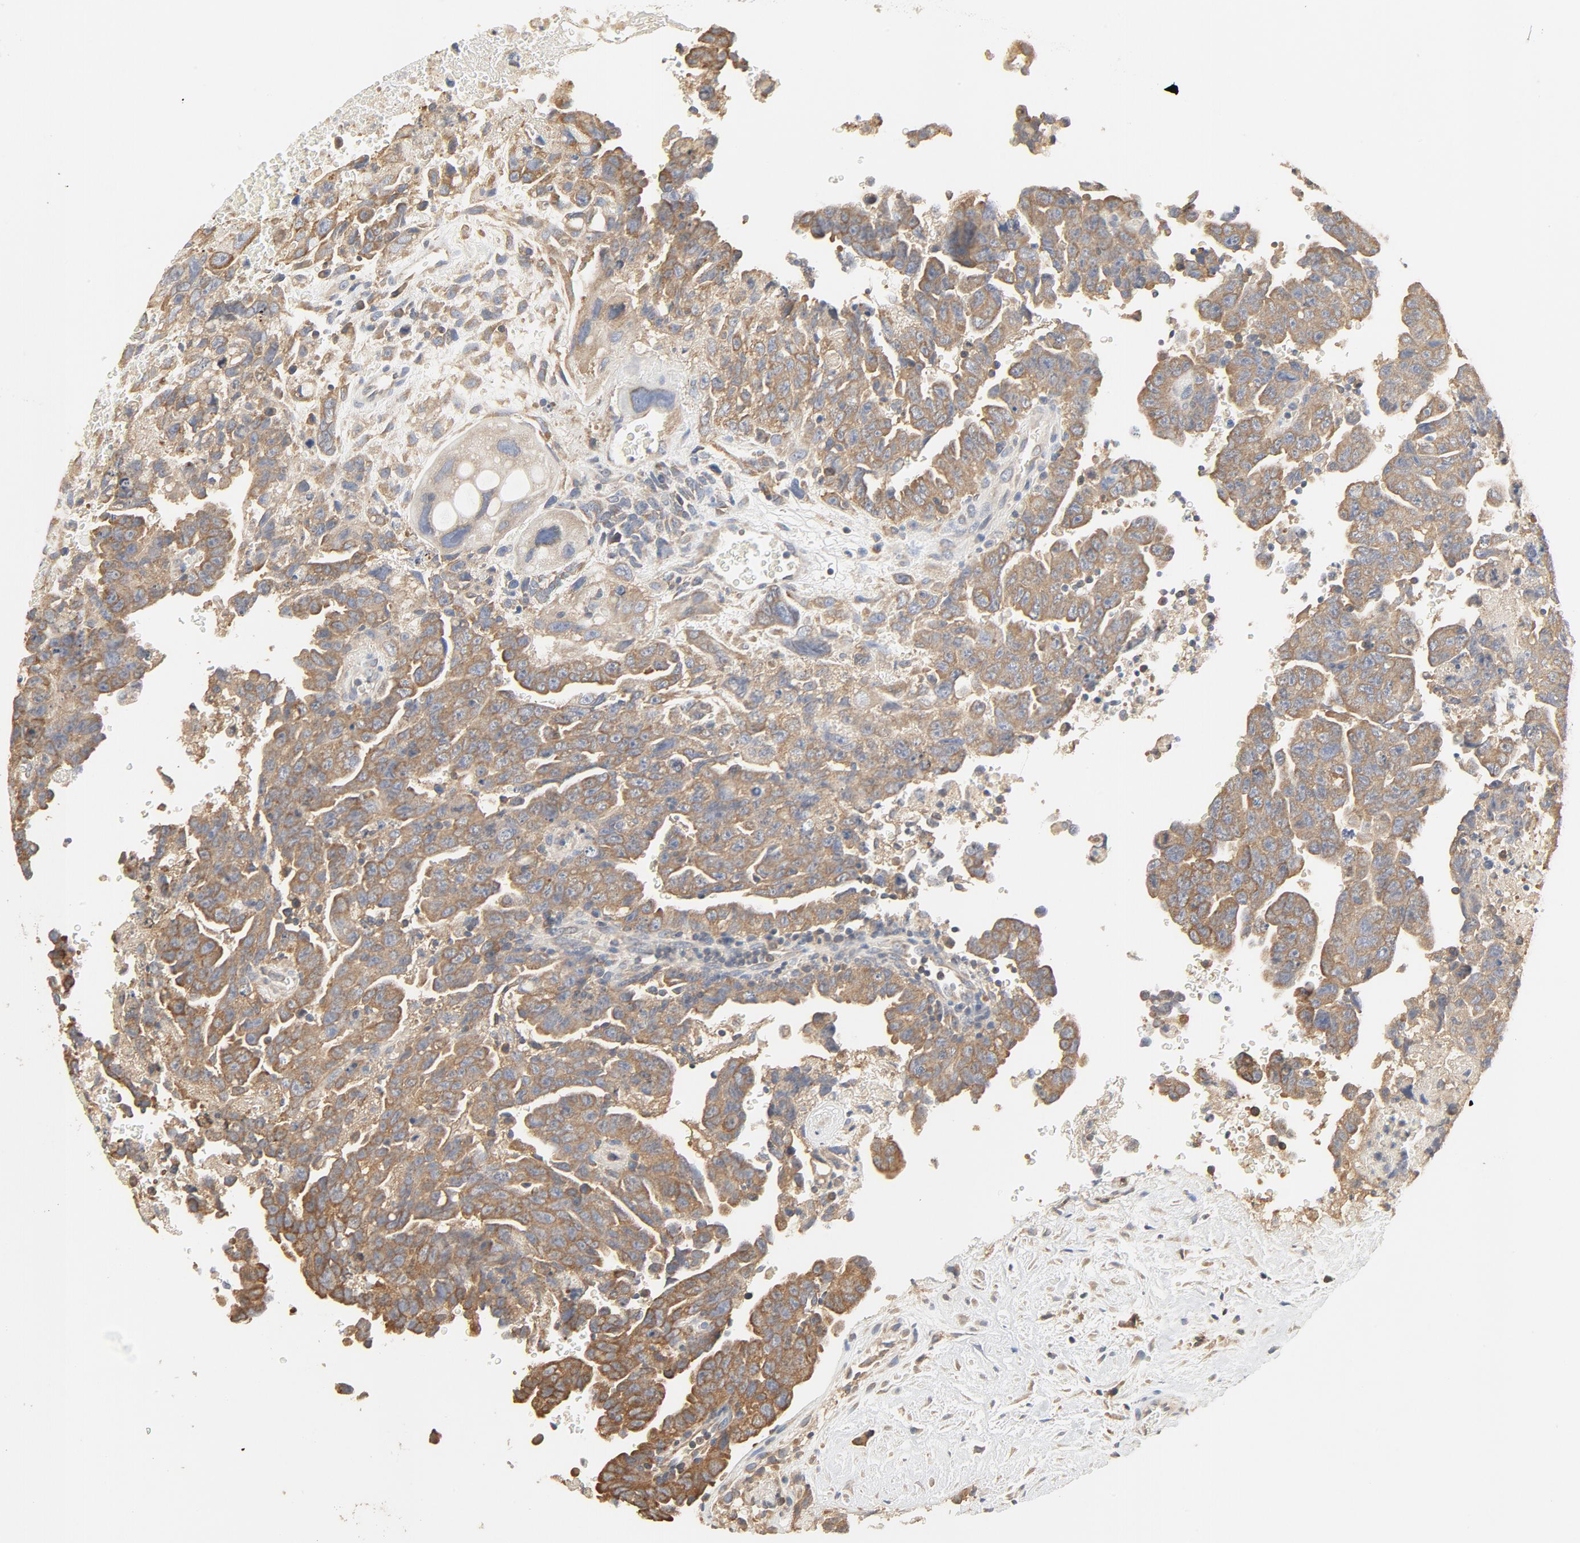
{"staining": {"intensity": "moderate", "quantity": ">75%", "location": "cytoplasmic/membranous"}, "tissue": "testis cancer", "cell_type": "Tumor cells", "image_type": "cancer", "snomed": [{"axis": "morphology", "description": "Carcinoma, Embryonal, NOS"}, {"axis": "topography", "description": "Testis"}], "caption": "Moderate cytoplasmic/membranous protein staining is present in about >75% of tumor cells in testis cancer (embryonal carcinoma).", "gene": "RPS6", "patient": {"sex": "male", "age": 28}}